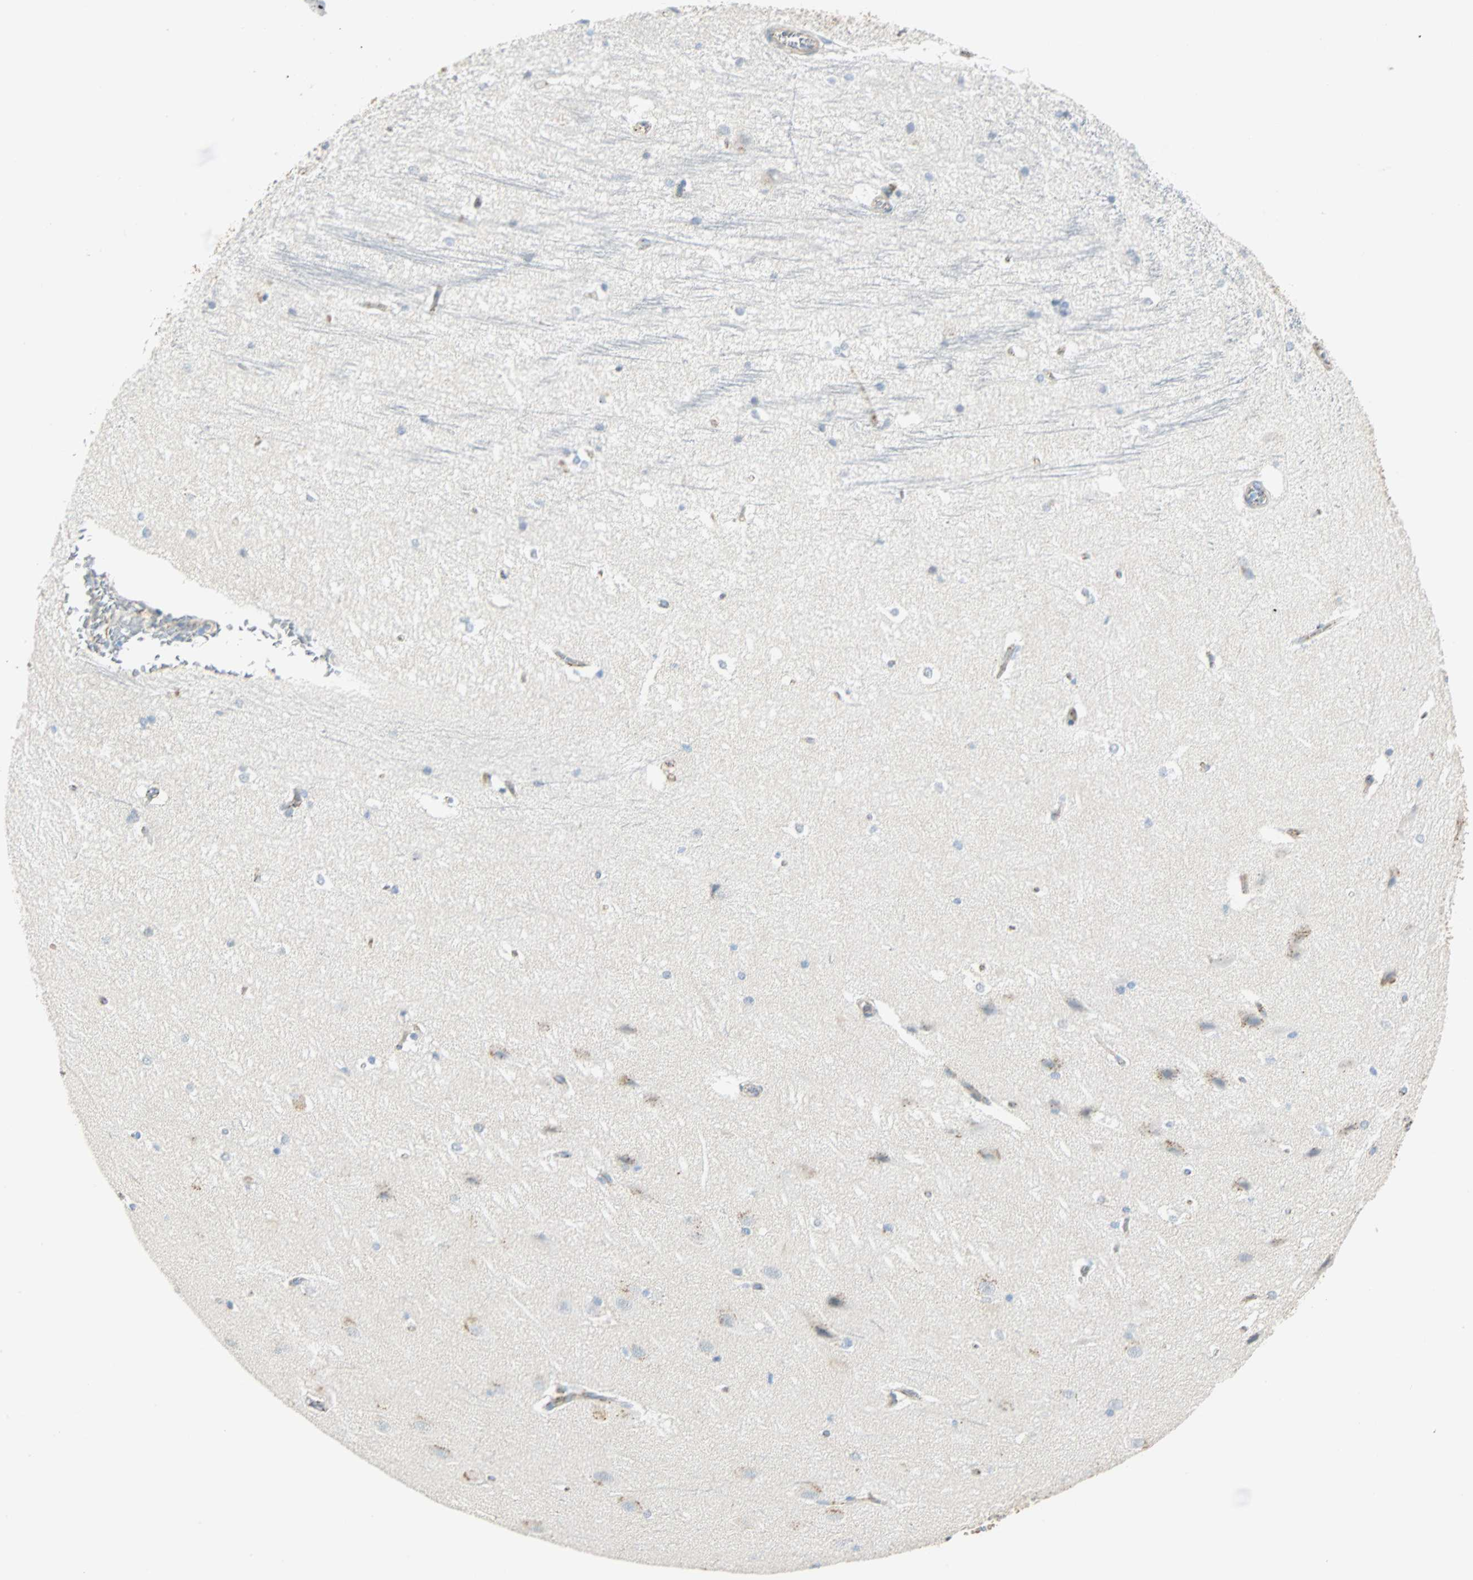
{"staining": {"intensity": "weak", "quantity": "<25%", "location": "cytoplasmic/membranous"}, "tissue": "hippocampus", "cell_type": "Glial cells", "image_type": "normal", "snomed": [{"axis": "morphology", "description": "Normal tissue, NOS"}, {"axis": "topography", "description": "Hippocampus"}], "caption": "Human hippocampus stained for a protein using immunohistochemistry (IHC) displays no staining in glial cells.", "gene": "VPS9D1", "patient": {"sex": "female", "age": 19}}